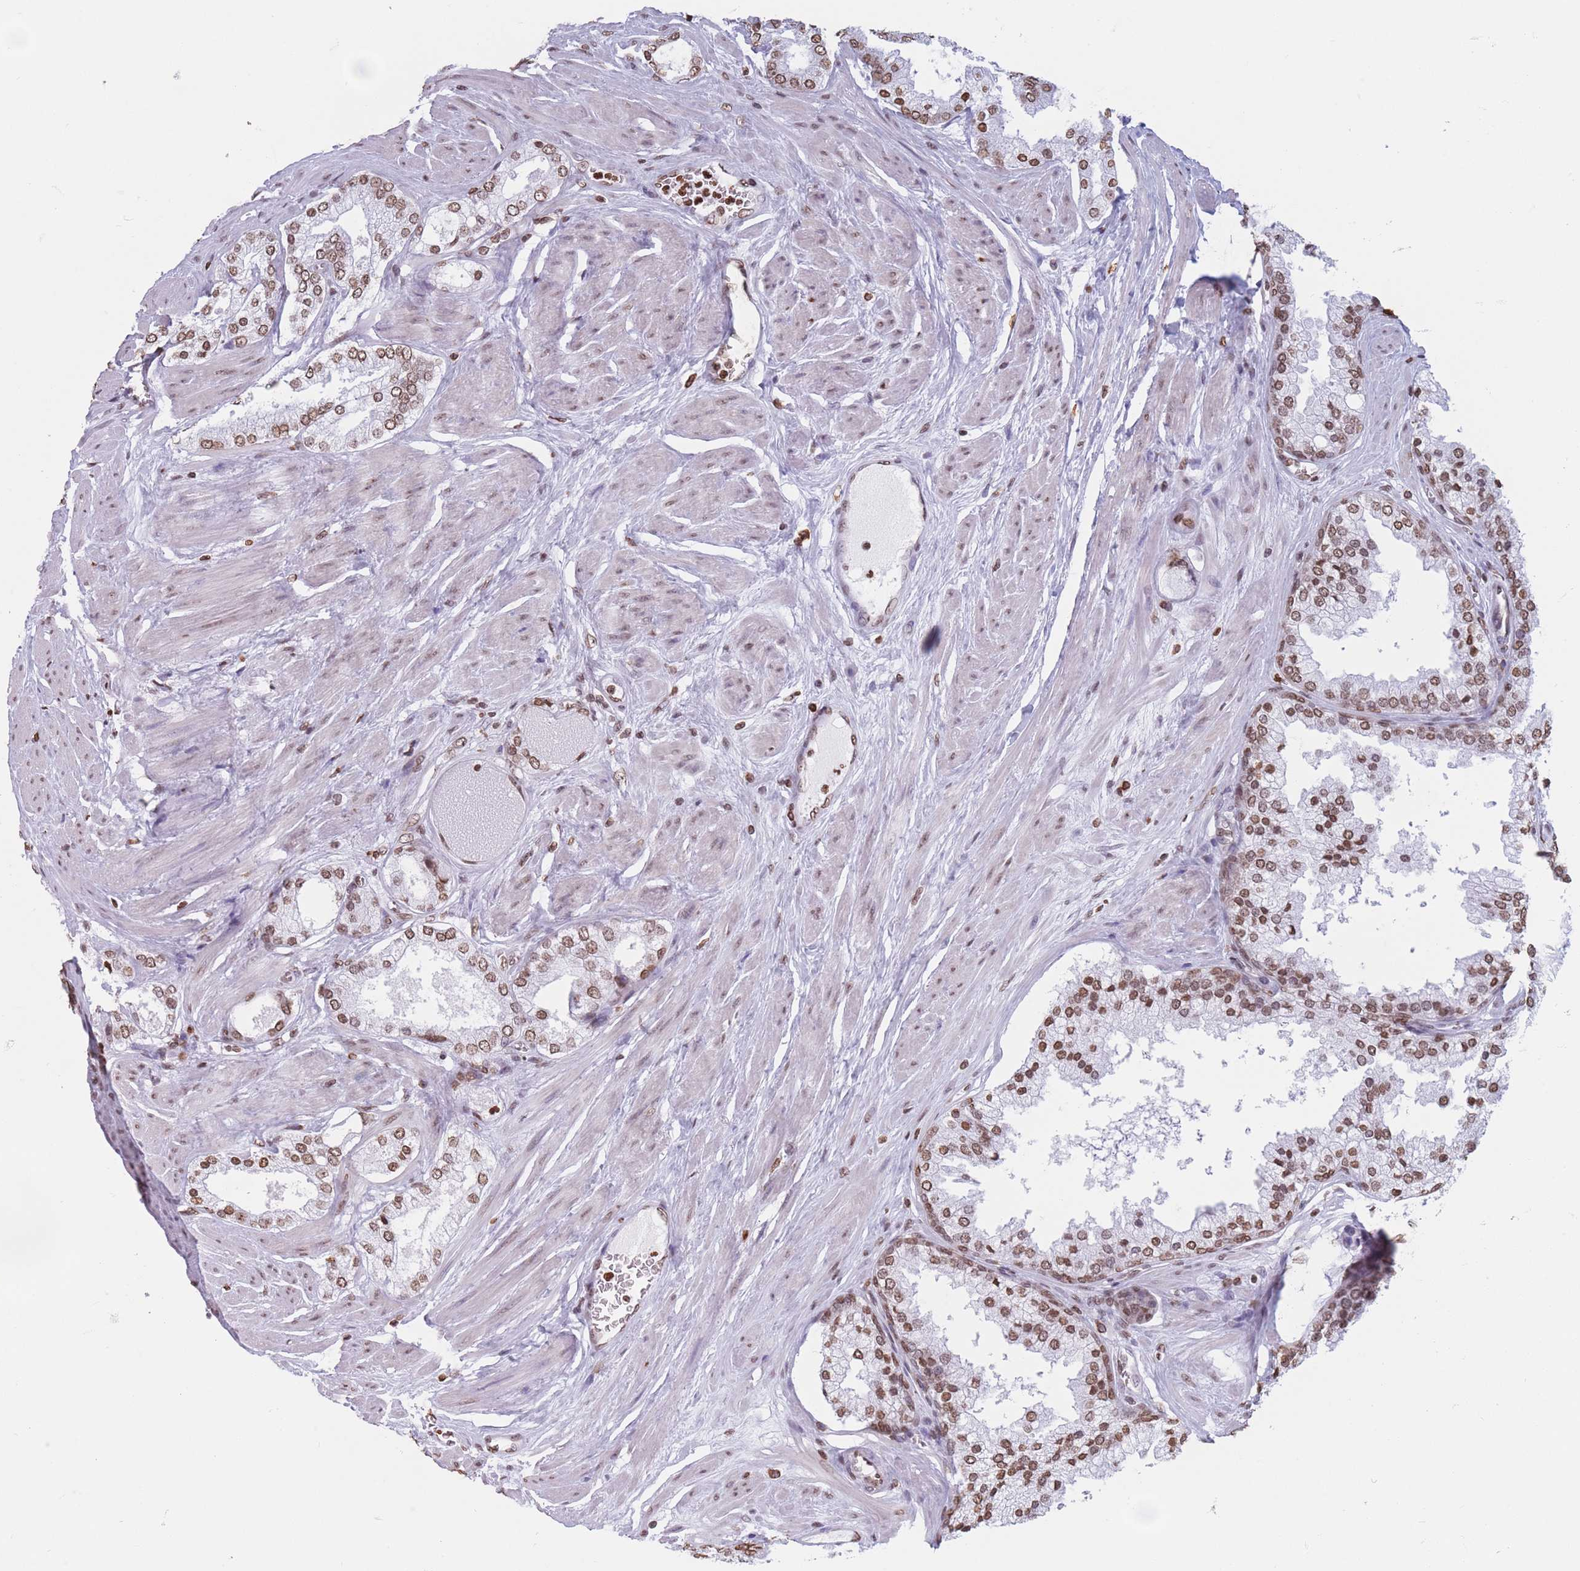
{"staining": {"intensity": "moderate", "quantity": ">75%", "location": "nuclear"}, "tissue": "prostate cancer", "cell_type": "Tumor cells", "image_type": "cancer", "snomed": [{"axis": "morphology", "description": "Adenocarcinoma, Low grade"}, {"axis": "topography", "description": "Prostate"}], "caption": "A photomicrograph of human adenocarcinoma (low-grade) (prostate) stained for a protein demonstrates moderate nuclear brown staining in tumor cells.", "gene": "RYK", "patient": {"sex": "male", "age": 42}}